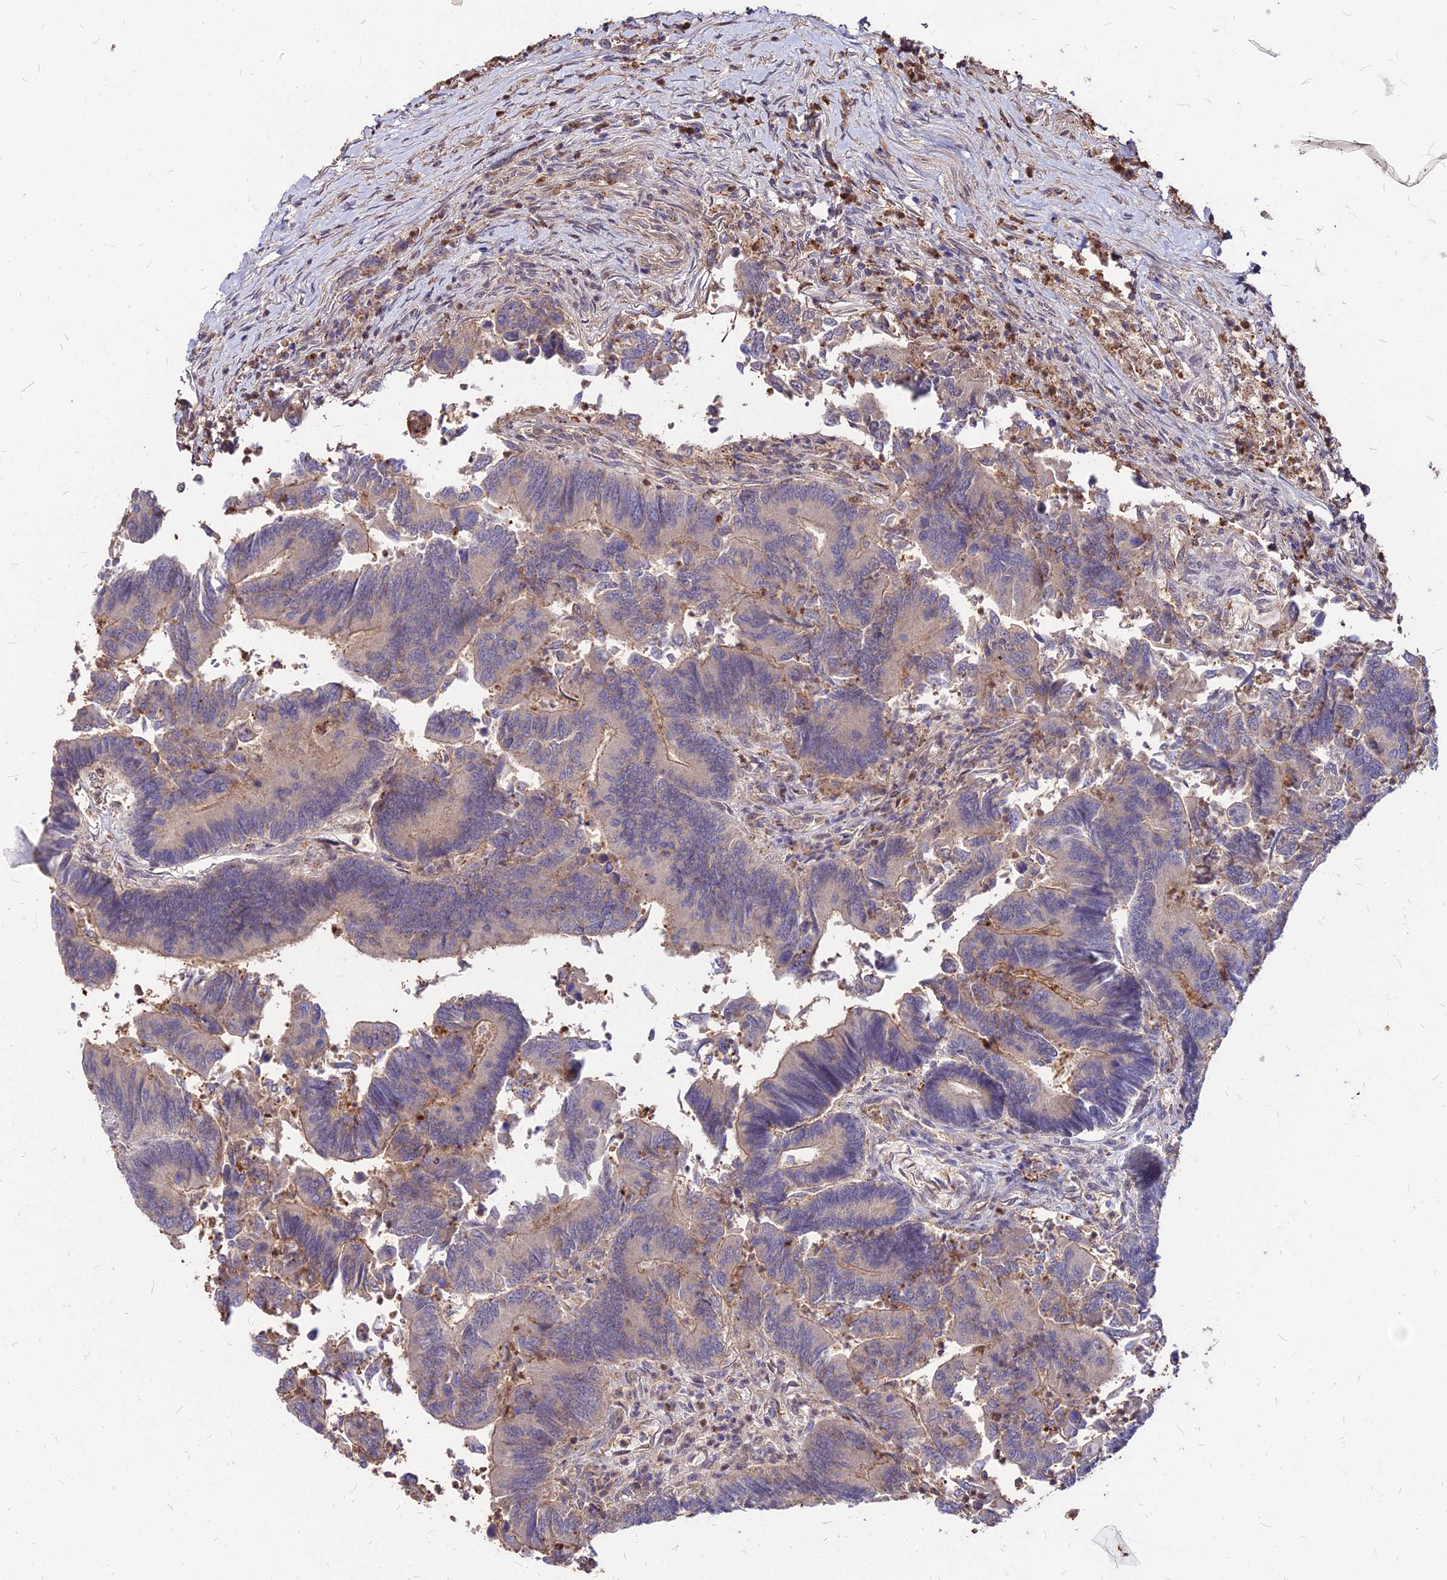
{"staining": {"intensity": "moderate", "quantity": "<25%", "location": "cytoplasmic/membranous"}, "tissue": "colorectal cancer", "cell_type": "Tumor cells", "image_type": "cancer", "snomed": [{"axis": "morphology", "description": "Adenocarcinoma, NOS"}, {"axis": "topography", "description": "Colon"}], "caption": "Immunohistochemical staining of colorectal adenocarcinoma demonstrates low levels of moderate cytoplasmic/membranous protein expression in about <25% of tumor cells.", "gene": "APBA3", "patient": {"sex": "female", "age": 67}}